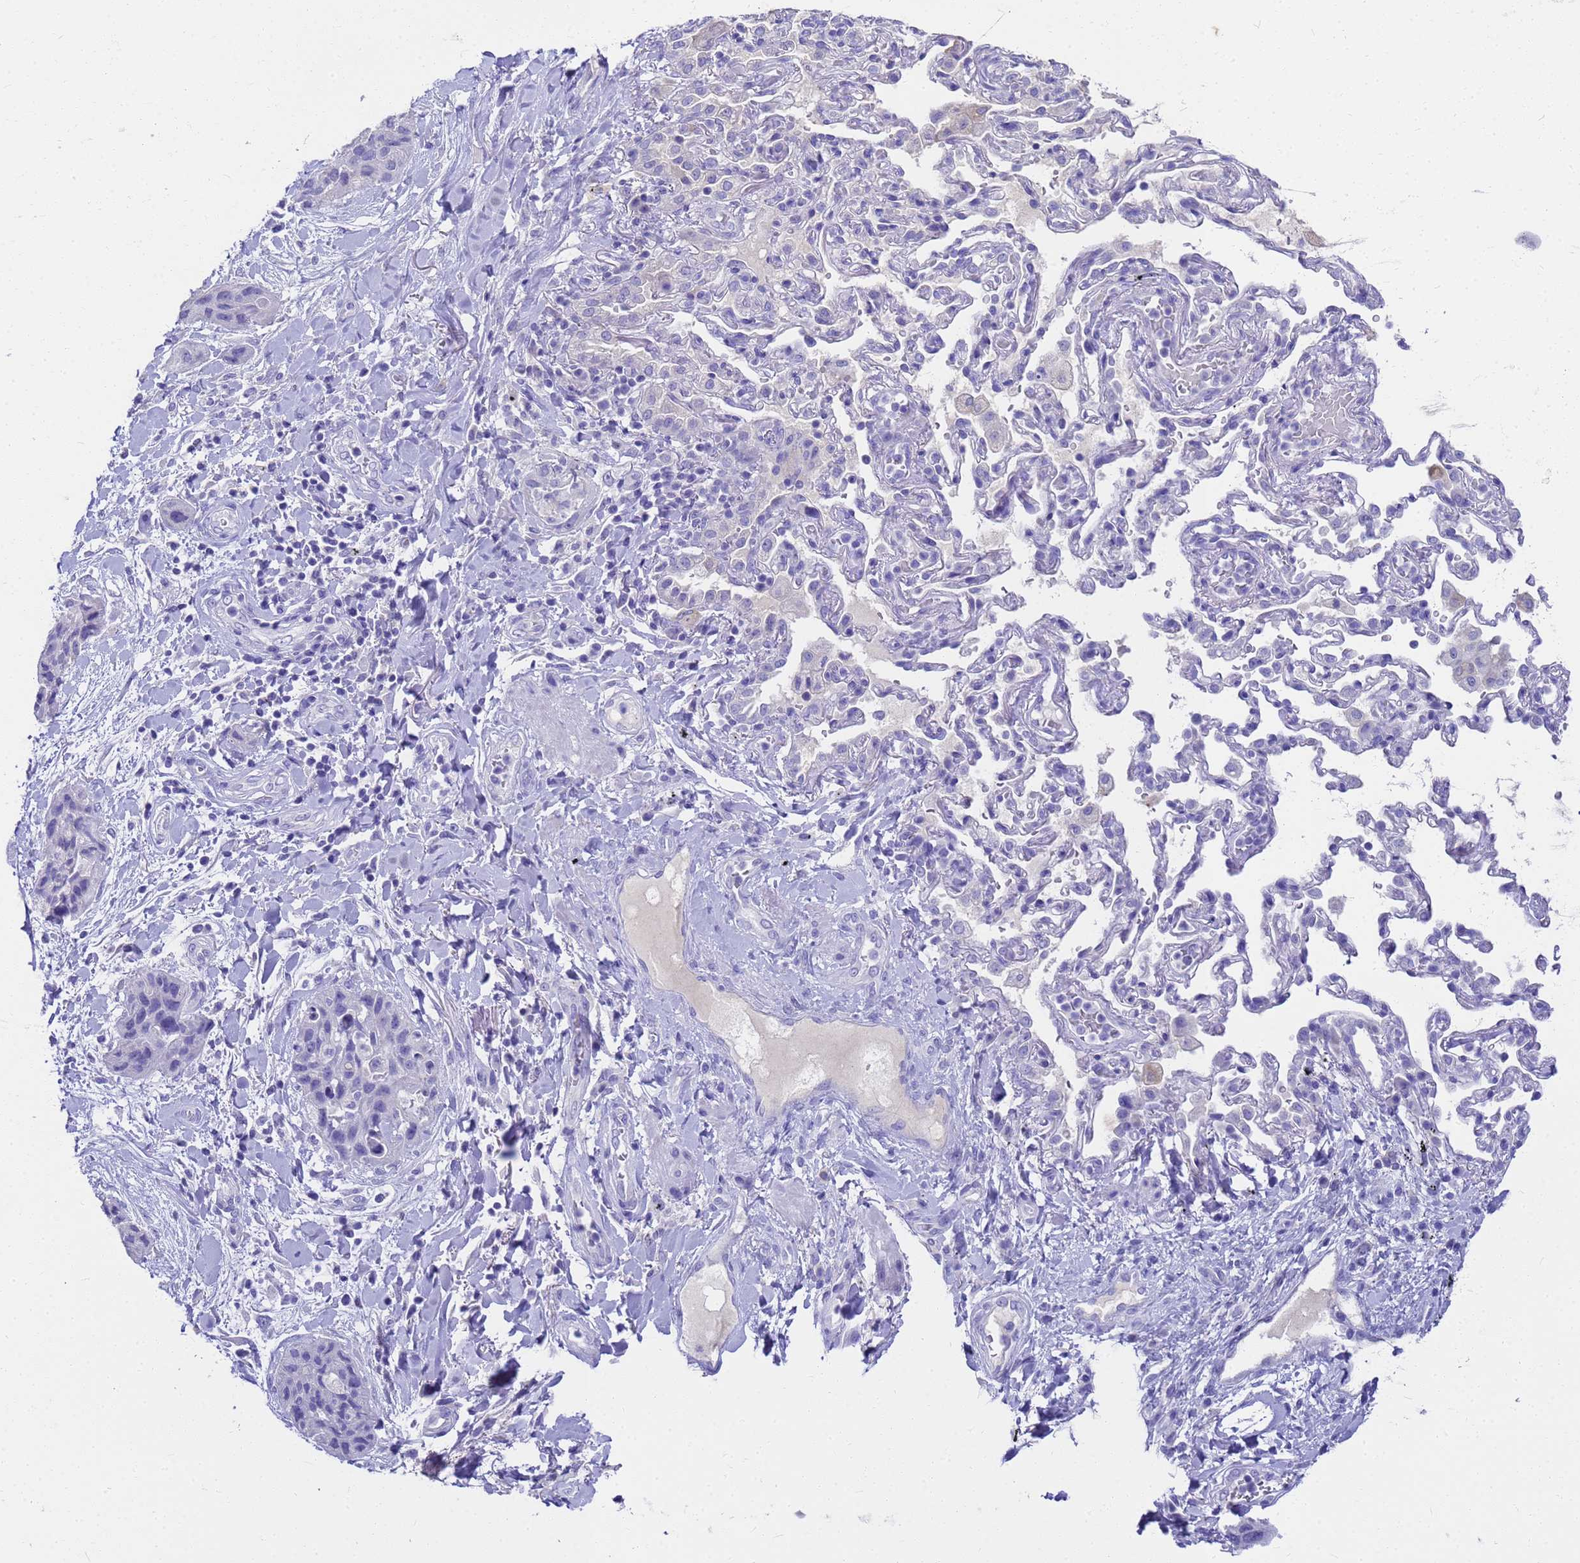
{"staining": {"intensity": "negative", "quantity": "none", "location": "none"}, "tissue": "lung cancer", "cell_type": "Tumor cells", "image_type": "cancer", "snomed": [{"axis": "morphology", "description": "Squamous cell carcinoma, NOS"}, {"axis": "topography", "description": "Lung"}], "caption": "Immunohistochemical staining of human lung cancer displays no significant expression in tumor cells.", "gene": "MS4A13", "patient": {"sex": "female", "age": 70}}